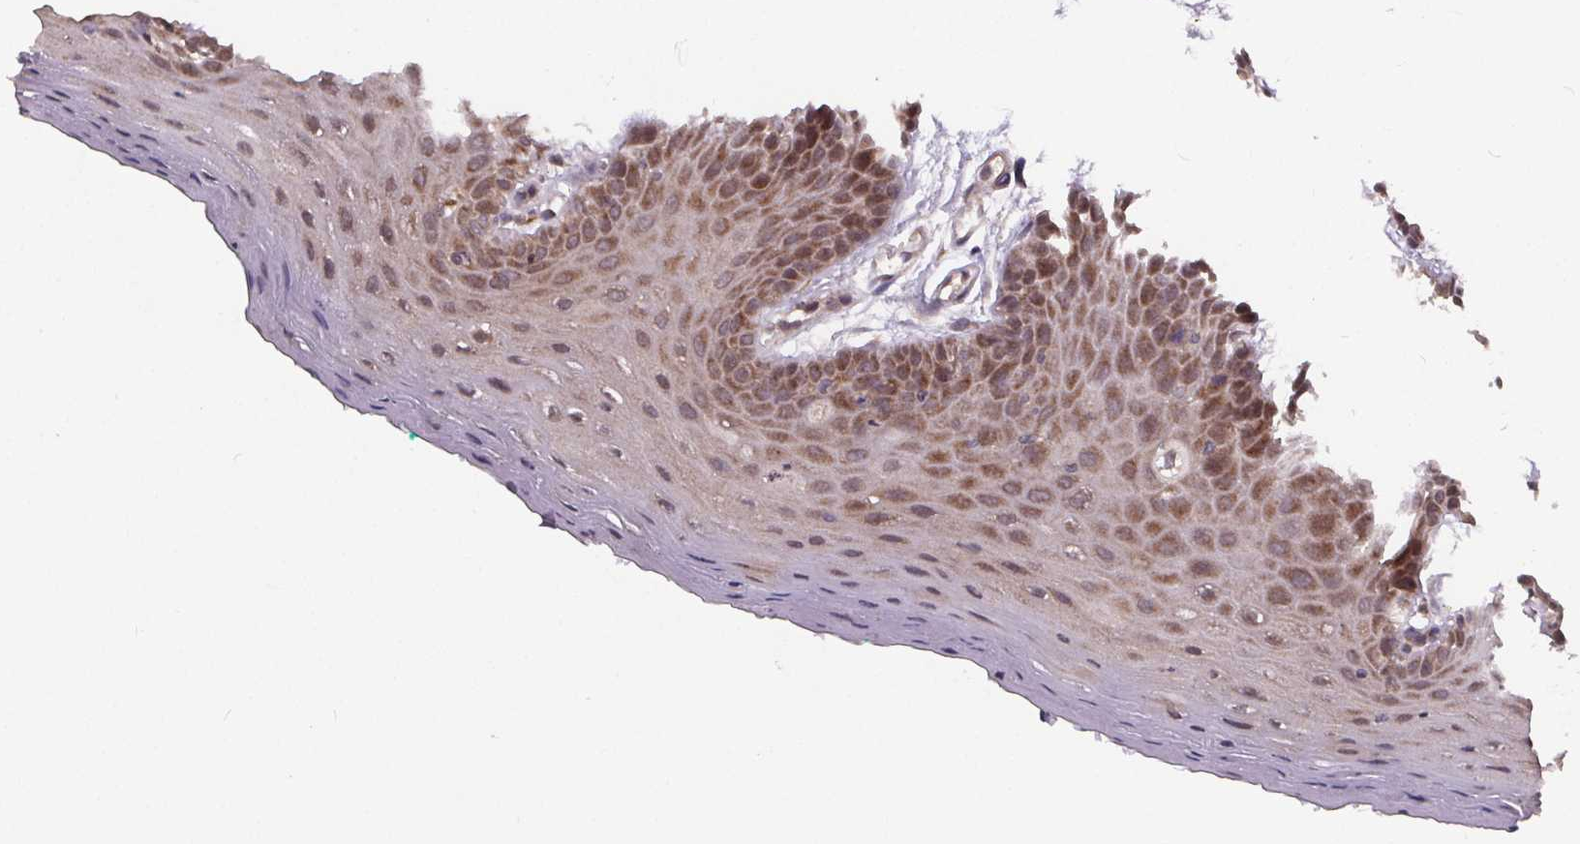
{"staining": {"intensity": "moderate", "quantity": "<25%", "location": "cytoplasmic/membranous,nuclear"}, "tissue": "oral mucosa", "cell_type": "Squamous epithelial cells", "image_type": "normal", "snomed": [{"axis": "morphology", "description": "Normal tissue, NOS"}, {"axis": "morphology", "description": "Squamous cell carcinoma, NOS"}, {"axis": "topography", "description": "Oral tissue"}, {"axis": "topography", "description": "Head-Neck"}], "caption": "Oral mucosa stained with DAB immunohistochemistry (IHC) displays low levels of moderate cytoplasmic/membranous,nuclear staining in about <25% of squamous epithelial cells. Ihc stains the protein of interest in brown and the nuclei are stained blue.", "gene": "USP9X", "patient": {"sex": "female", "age": 50}}